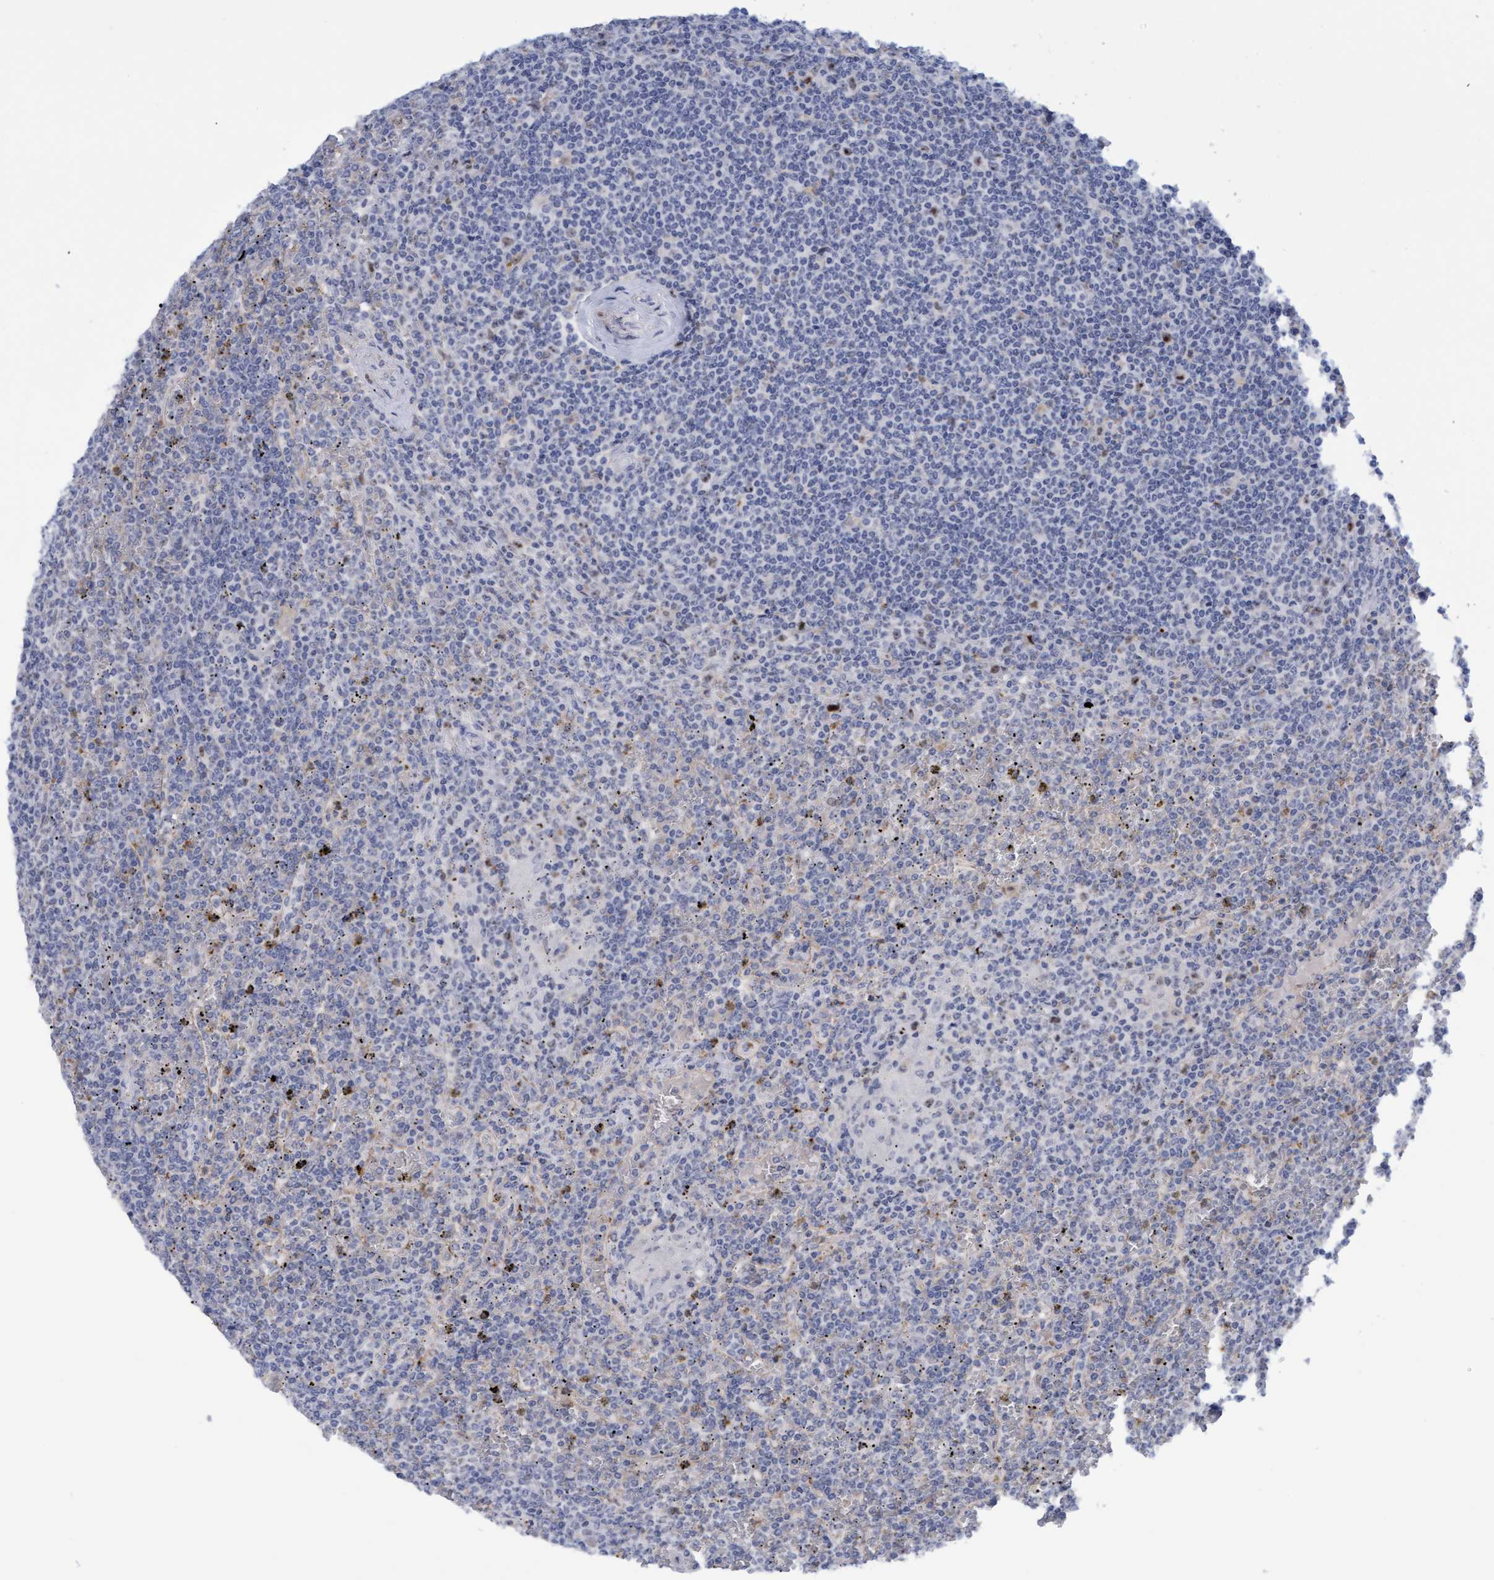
{"staining": {"intensity": "negative", "quantity": "none", "location": "none"}, "tissue": "lymphoma", "cell_type": "Tumor cells", "image_type": "cancer", "snomed": [{"axis": "morphology", "description": "Malignant lymphoma, non-Hodgkin's type, Low grade"}, {"axis": "topography", "description": "Spleen"}], "caption": "A high-resolution image shows immunohistochemistry (IHC) staining of lymphoma, which reveals no significant expression in tumor cells.", "gene": "PINX1", "patient": {"sex": "female", "age": 19}}